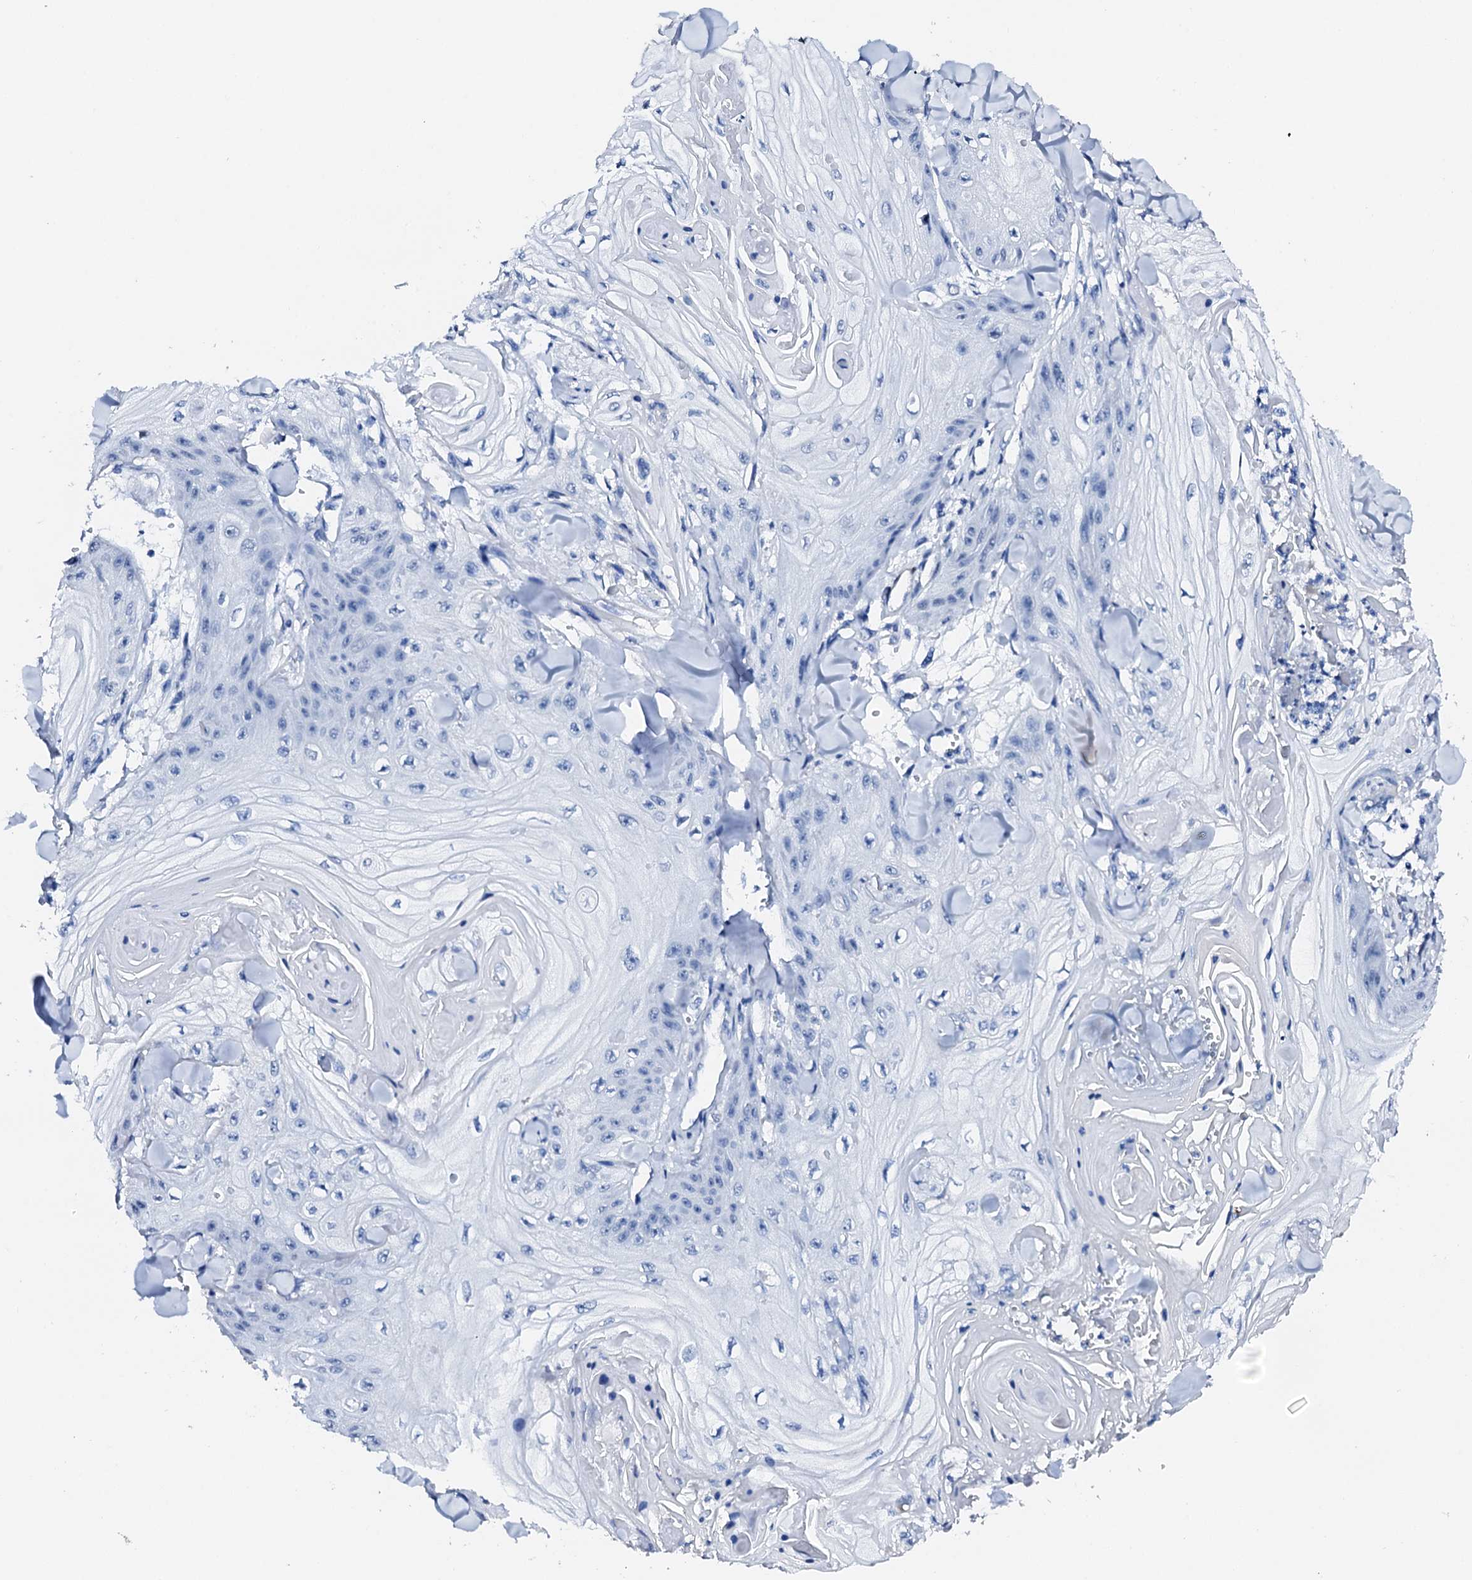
{"staining": {"intensity": "negative", "quantity": "none", "location": "none"}, "tissue": "skin cancer", "cell_type": "Tumor cells", "image_type": "cancer", "snomed": [{"axis": "morphology", "description": "Squamous cell carcinoma, NOS"}, {"axis": "topography", "description": "Skin"}], "caption": "Immunohistochemistry (IHC) of human squamous cell carcinoma (skin) displays no staining in tumor cells.", "gene": "NRIP2", "patient": {"sex": "male", "age": 74}}